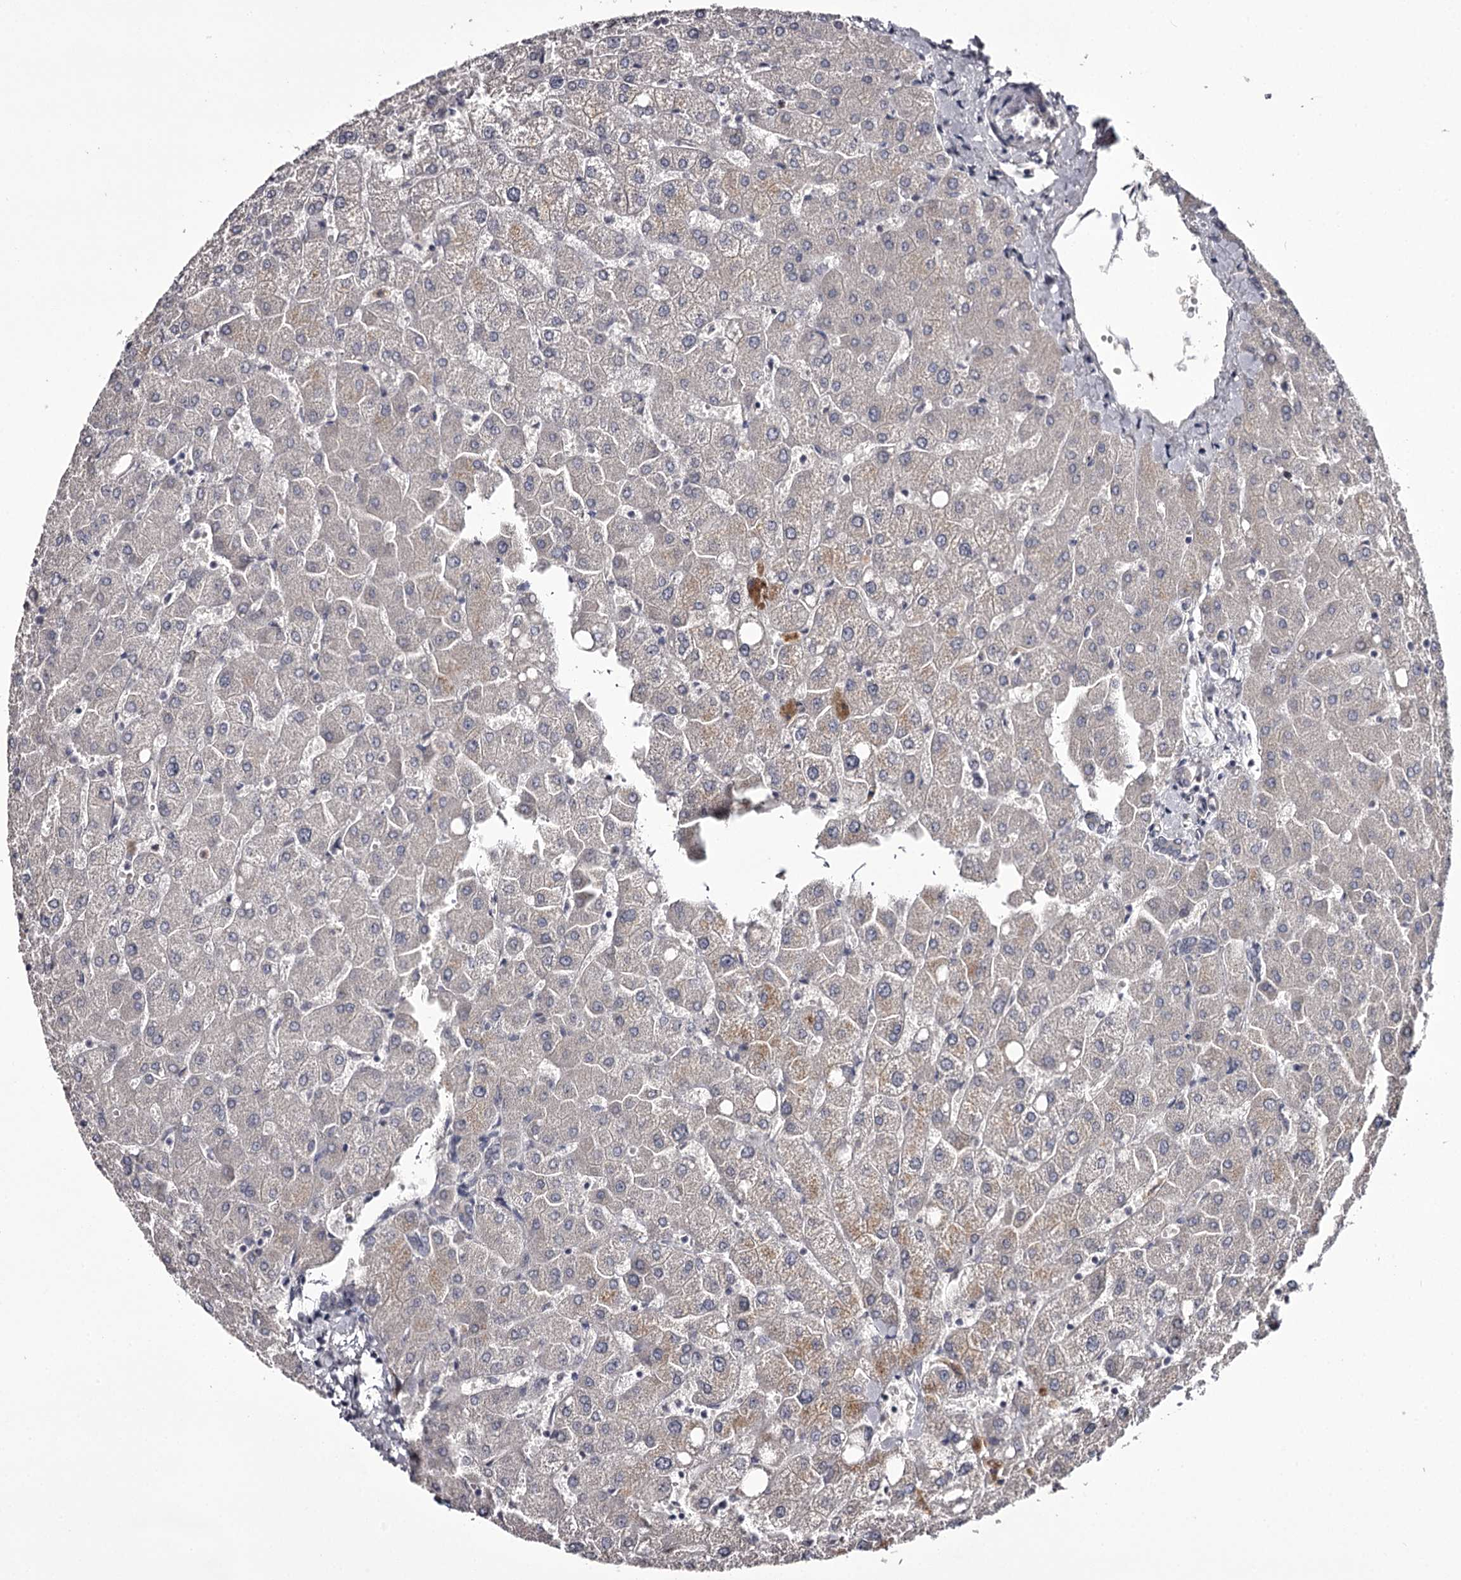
{"staining": {"intensity": "negative", "quantity": "none", "location": "none"}, "tissue": "liver", "cell_type": "Cholangiocytes", "image_type": "normal", "snomed": [{"axis": "morphology", "description": "Normal tissue, NOS"}, {"axis": "topography", "description": "Liver"}], "caption": "Immunohistochemistry micrograph of unremarkable human liver stained for a protein (brown), which displays no positivity in cholangiocytes.", "gene": "PRM2", "patient": {"sex": "female", "age": 54}}